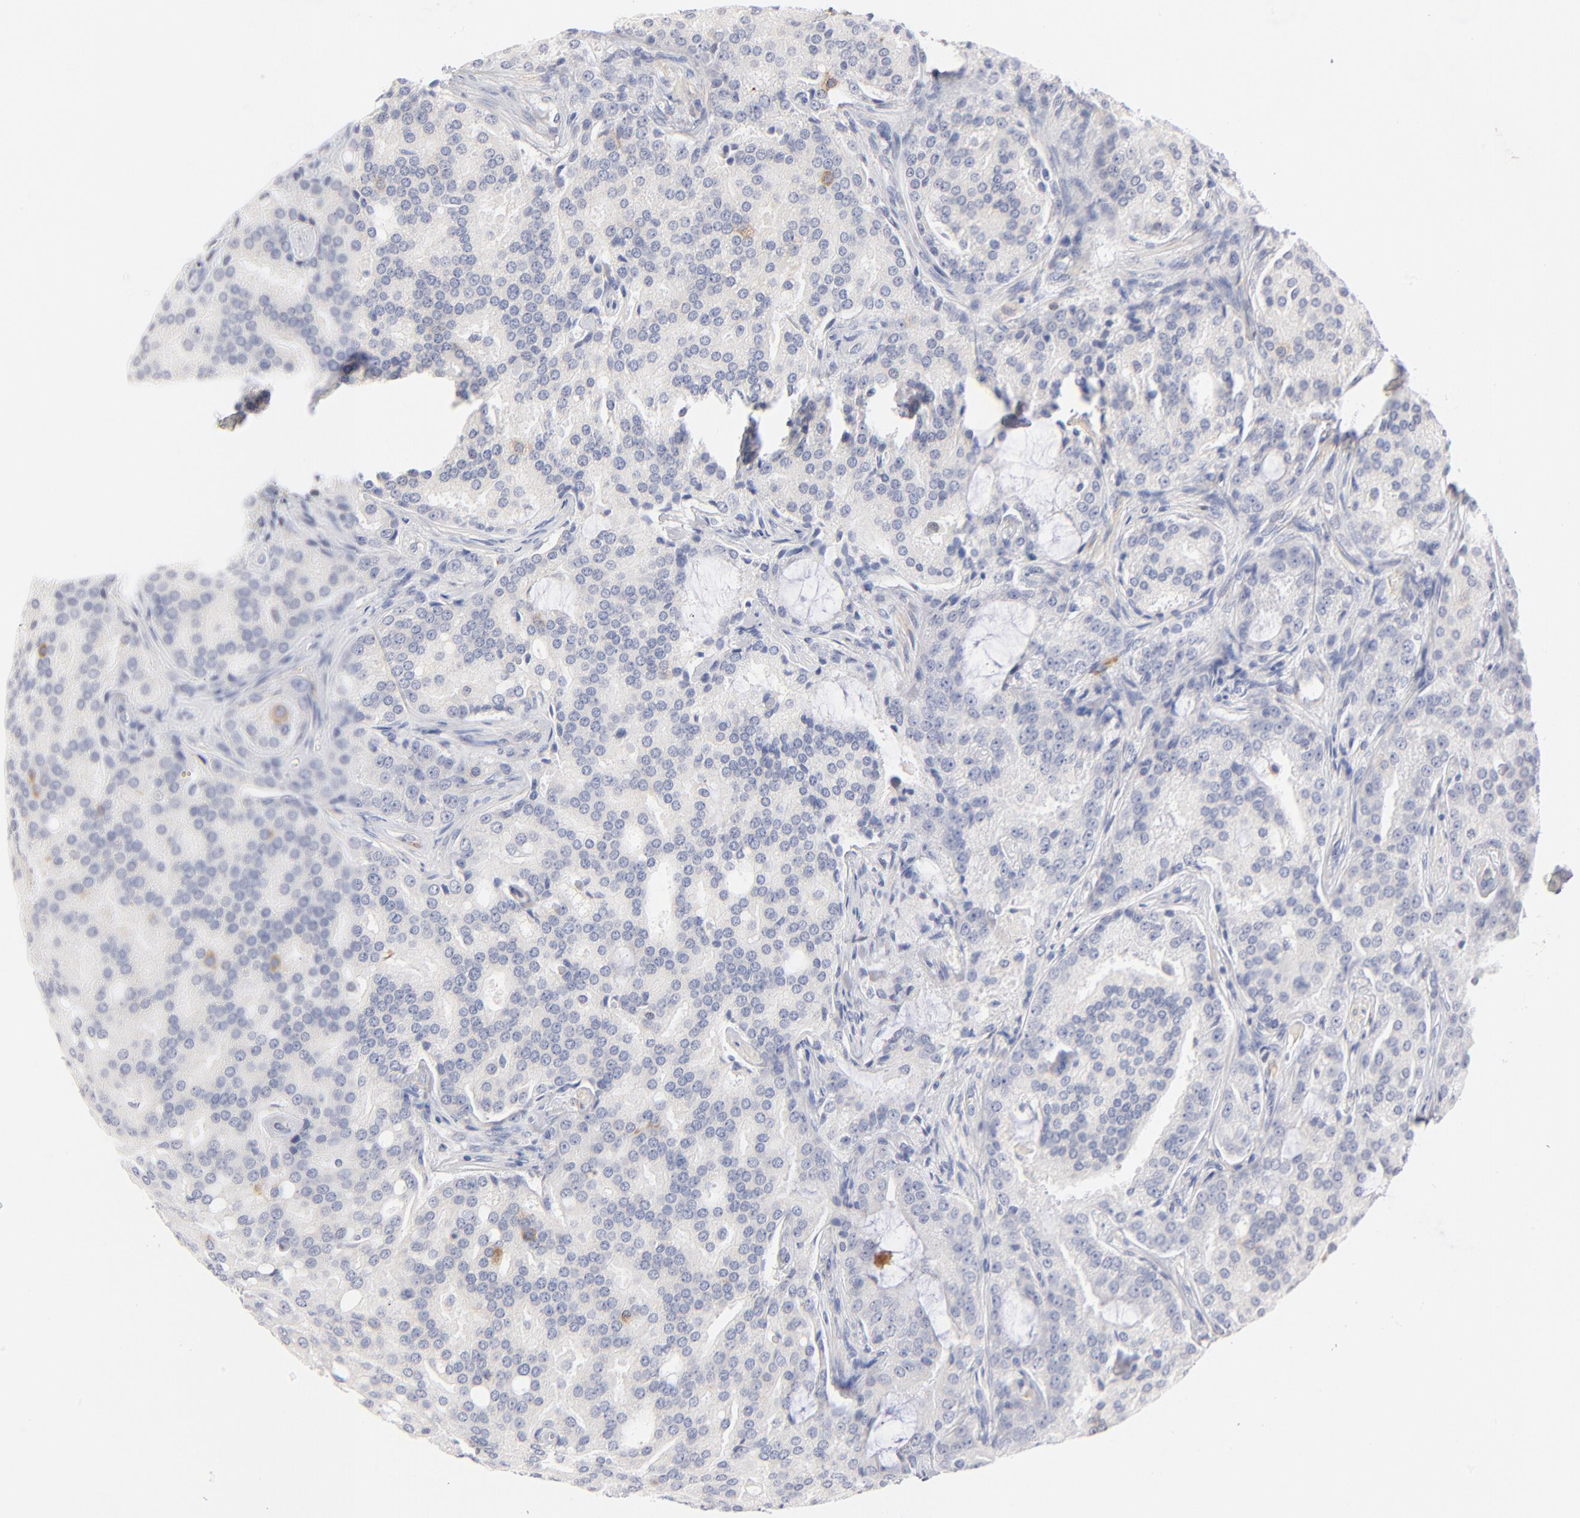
{"staining": {"intensity": "negative", "quantity": "none", "location": "none"}, "tissue": "prostate cancer", "cell_type": "Tumor cells", "image_type": "cancer", "snomed": [{"axis": "morphology", "description": "Adenocarcinoma, High grade"}, {"axis": "topography", "description": "Prostate"}], "caption": "The histopathology image reveals no significant positivity in tumor cells of prostate cancer (adenocarcinoma (high-grade)).", "gene": "MID1", "patient": {"sex": "male", "age": 72}}